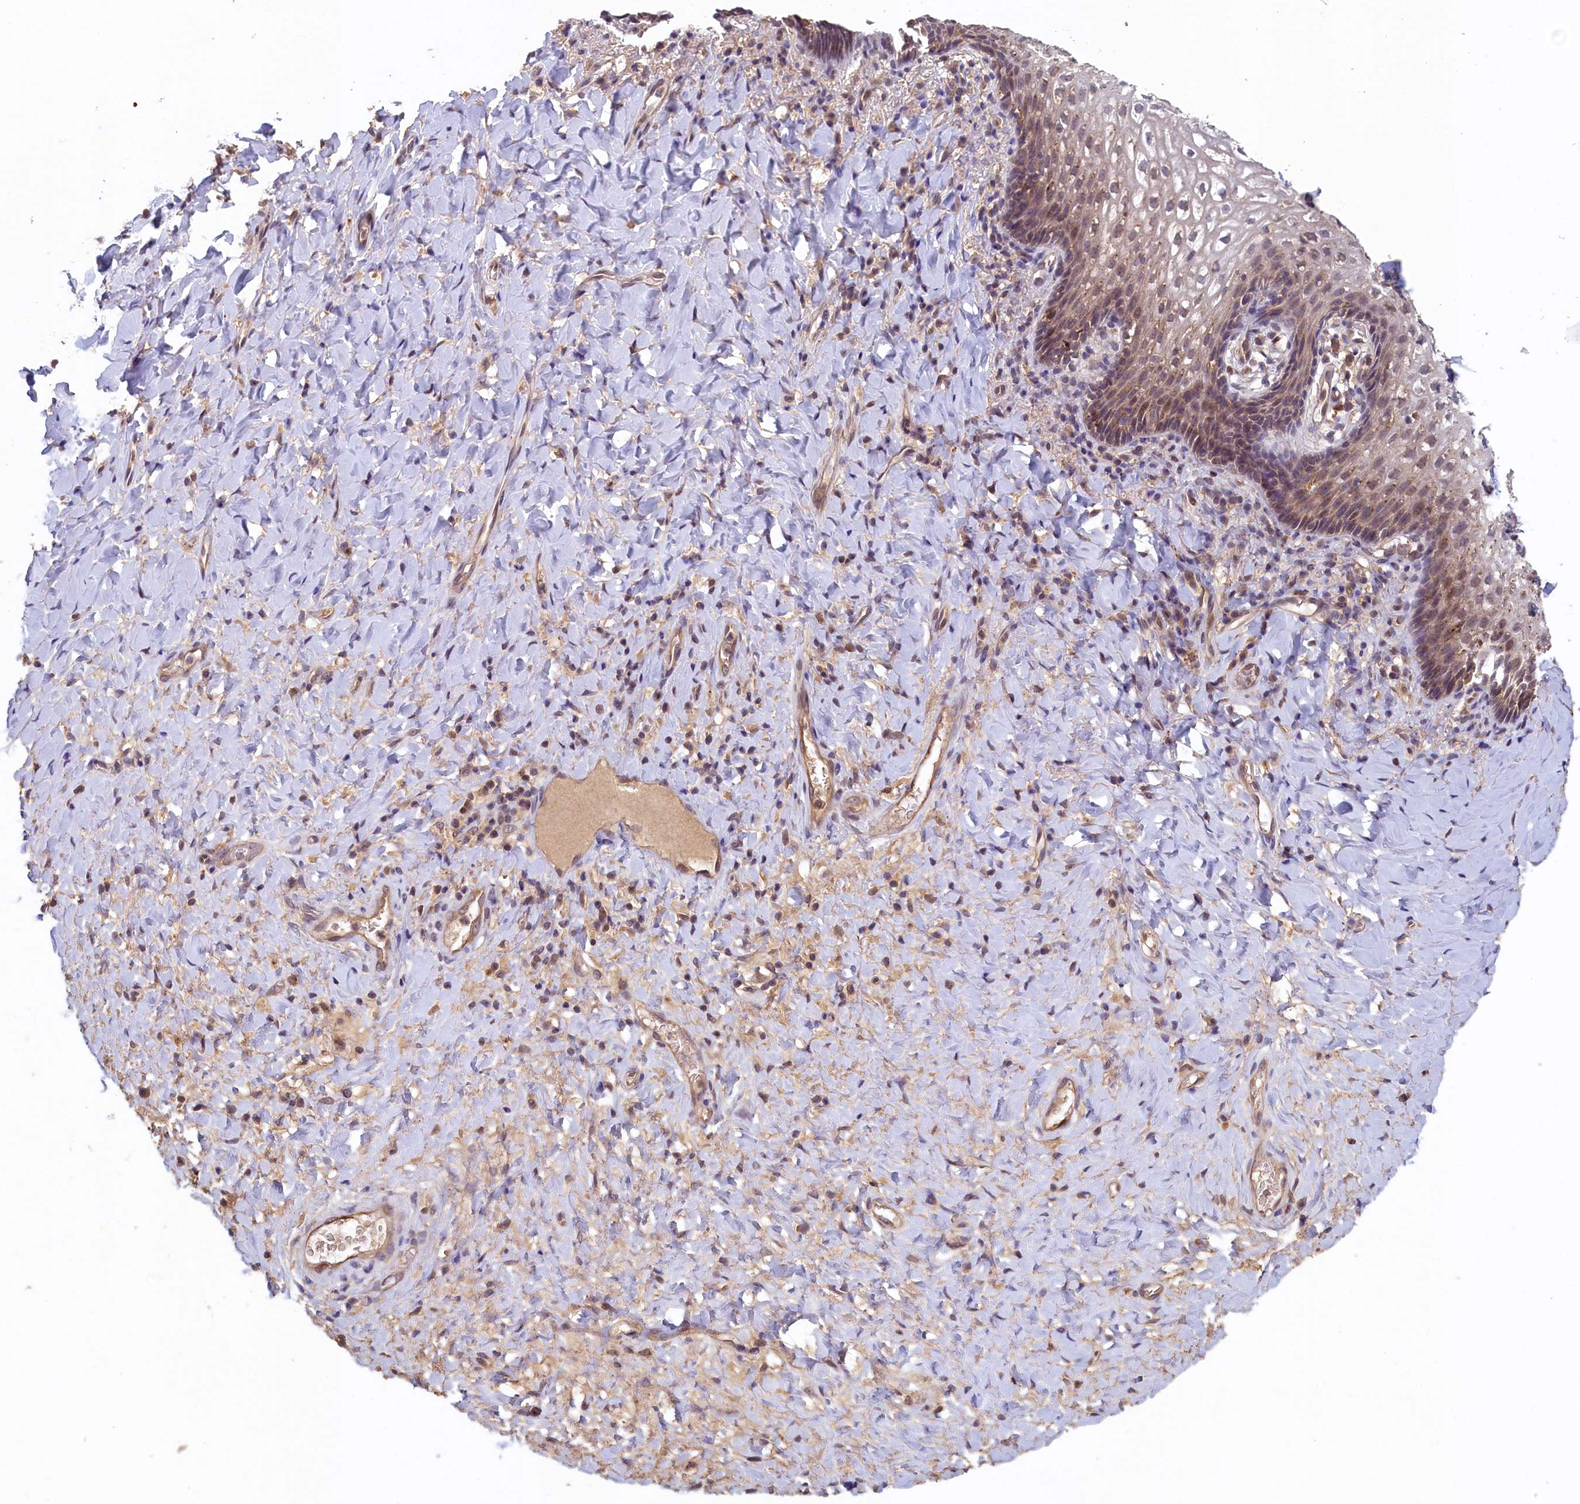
{"staining": {"intensity": "moderate", "quantity": "<25%", "location": "cytoplasmic/membranous,nuclear"}, "tissue": "vagina", "cell_type": "Squamous epithelial cells", "image_type": "normal", "snomed": [{"axis": "morphology", "description": "Normal tissue, NOS"}, {"axis": "topography", "description": "Vagina"}], "caption": "Squamous epithelial cells show low levels of moderate cytoplasmic/membranous,nuclear expression in approximately <25% of cells in normal vagina.", "gene": "NUBP2", "patient": {"sex": "female", "age": 60}}